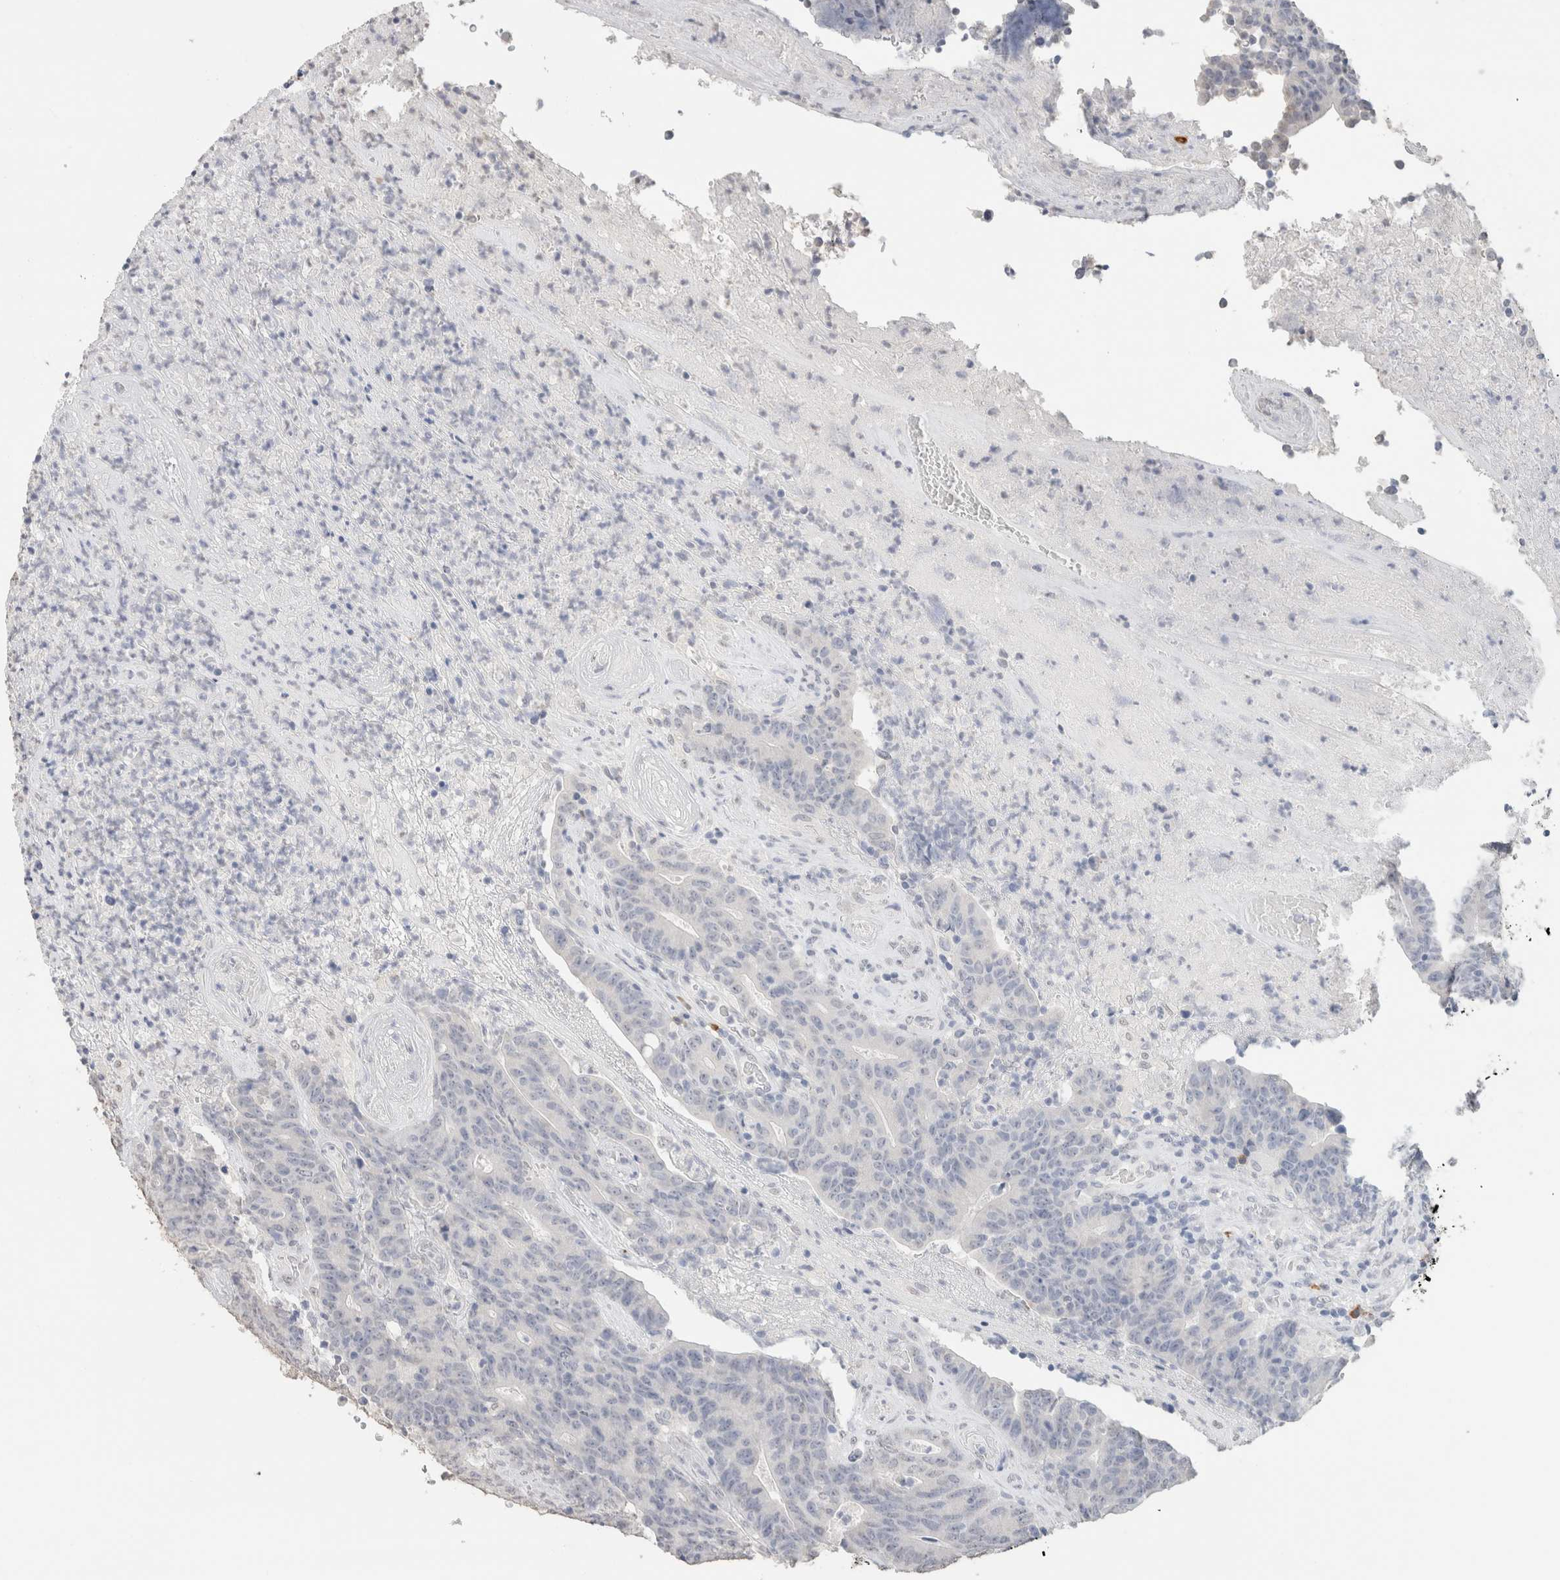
{"staining": {"intensity": "negative", "quantity": "none", "location": "none"}, "tissue": "colorectal cancer", "cell_type": "Tumor cells", "image_type": "cancer", "snomed": [{"axis": "morphology", "description": "Normal tissue, NOS"}, {"axis": "morphology", "description": "Adenocarcinoma, NOS"}, {"axis": "topography", "description": "Colon"}], "caption": "Immunohistochemistry (IHC) histopathology image of neoplastic tissue: human colorectal cancer stained with DAB displays no significant protein staining in tumor cells.", "gene": "CD80", "patient": {"sex": "female", "age": 75}}